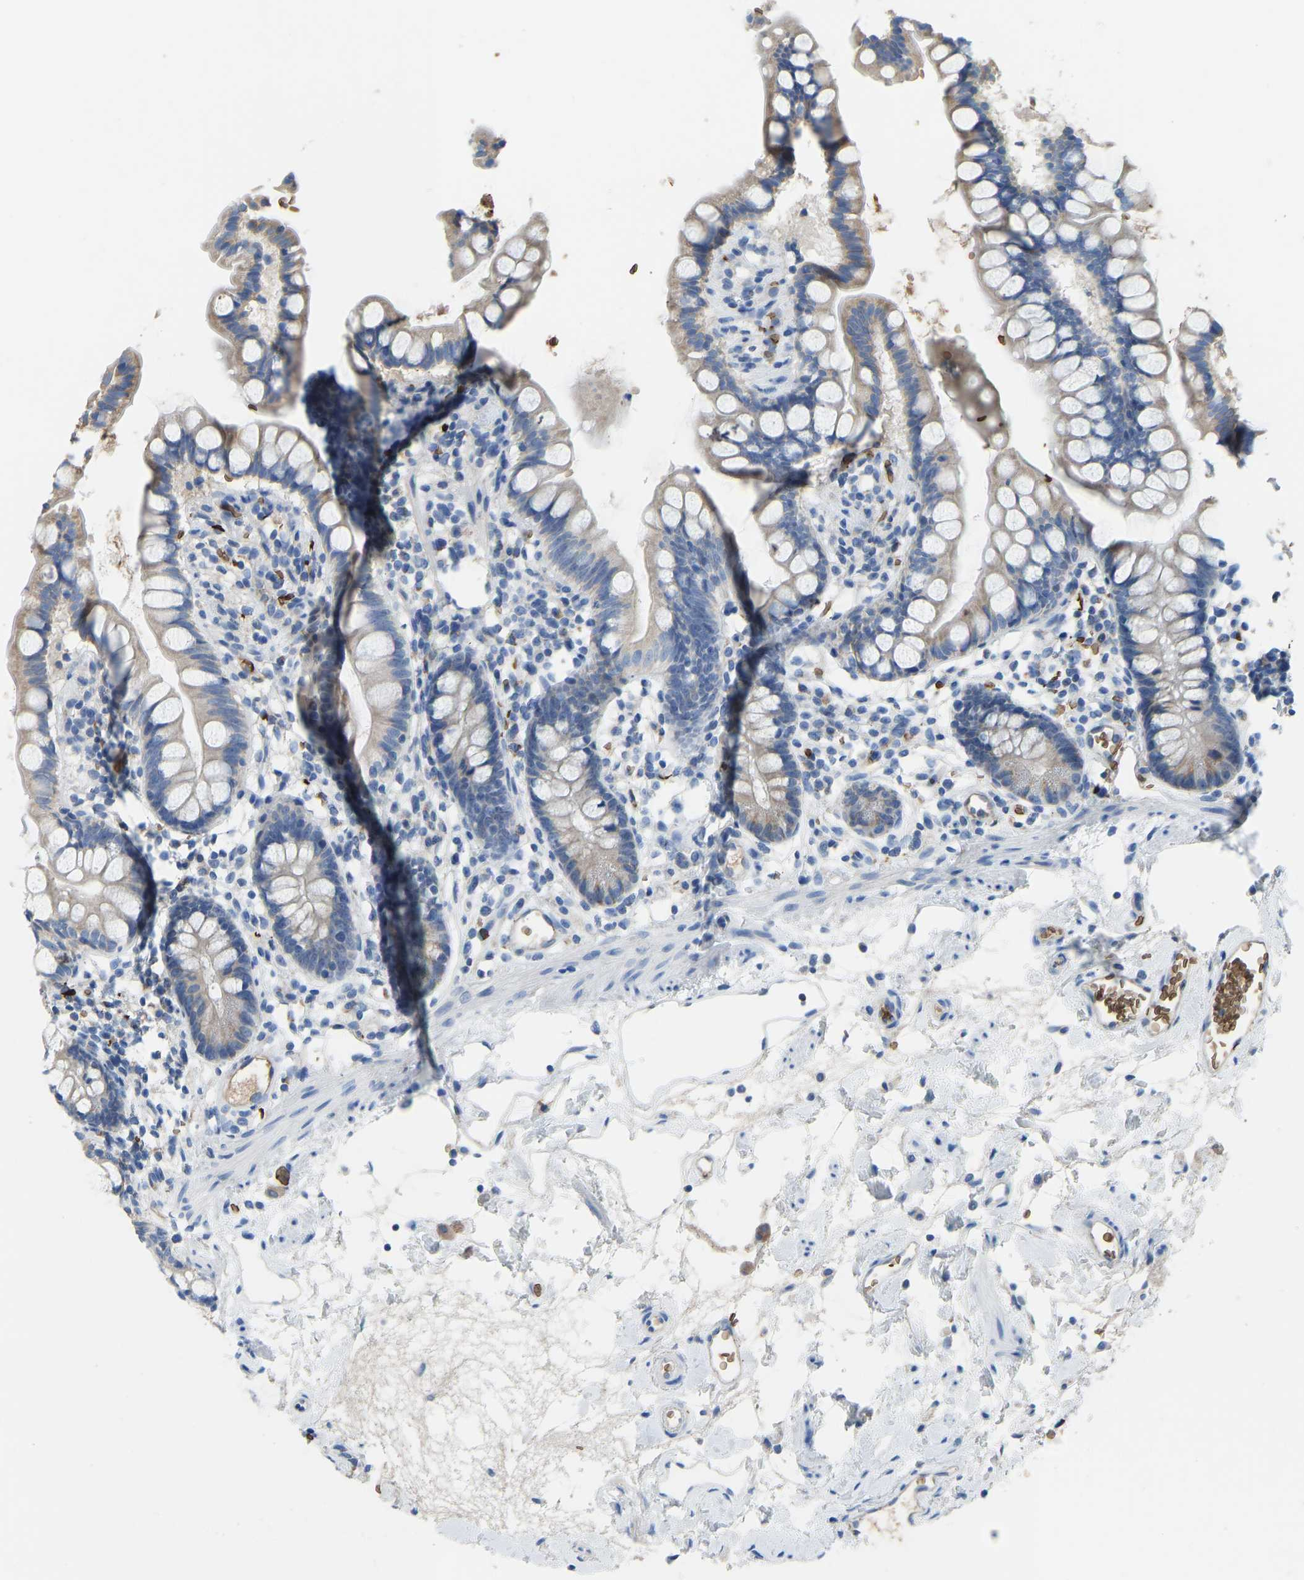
{"staining": {"intensity": "weak", "quantity": "<25%", "location": "cytoplasmic/membranous"}, "tissue": "small intestine", "cell_type": "Glandular cells", "image_type": "normal", "snomed": [{"axis": "morphology", "description": "Normal tissue, NOS"}, {"axis": "topography", "description": "Small intestine"}], "caption": "This photomicrograph is of normal small intestine stained with immunohistochemistry to label a protein in brown with the nuclei are counter-stained blue. There is no staining in glandular cells.", "gene": "PIGS", "patient": {"sex": "female", "age": 84}}